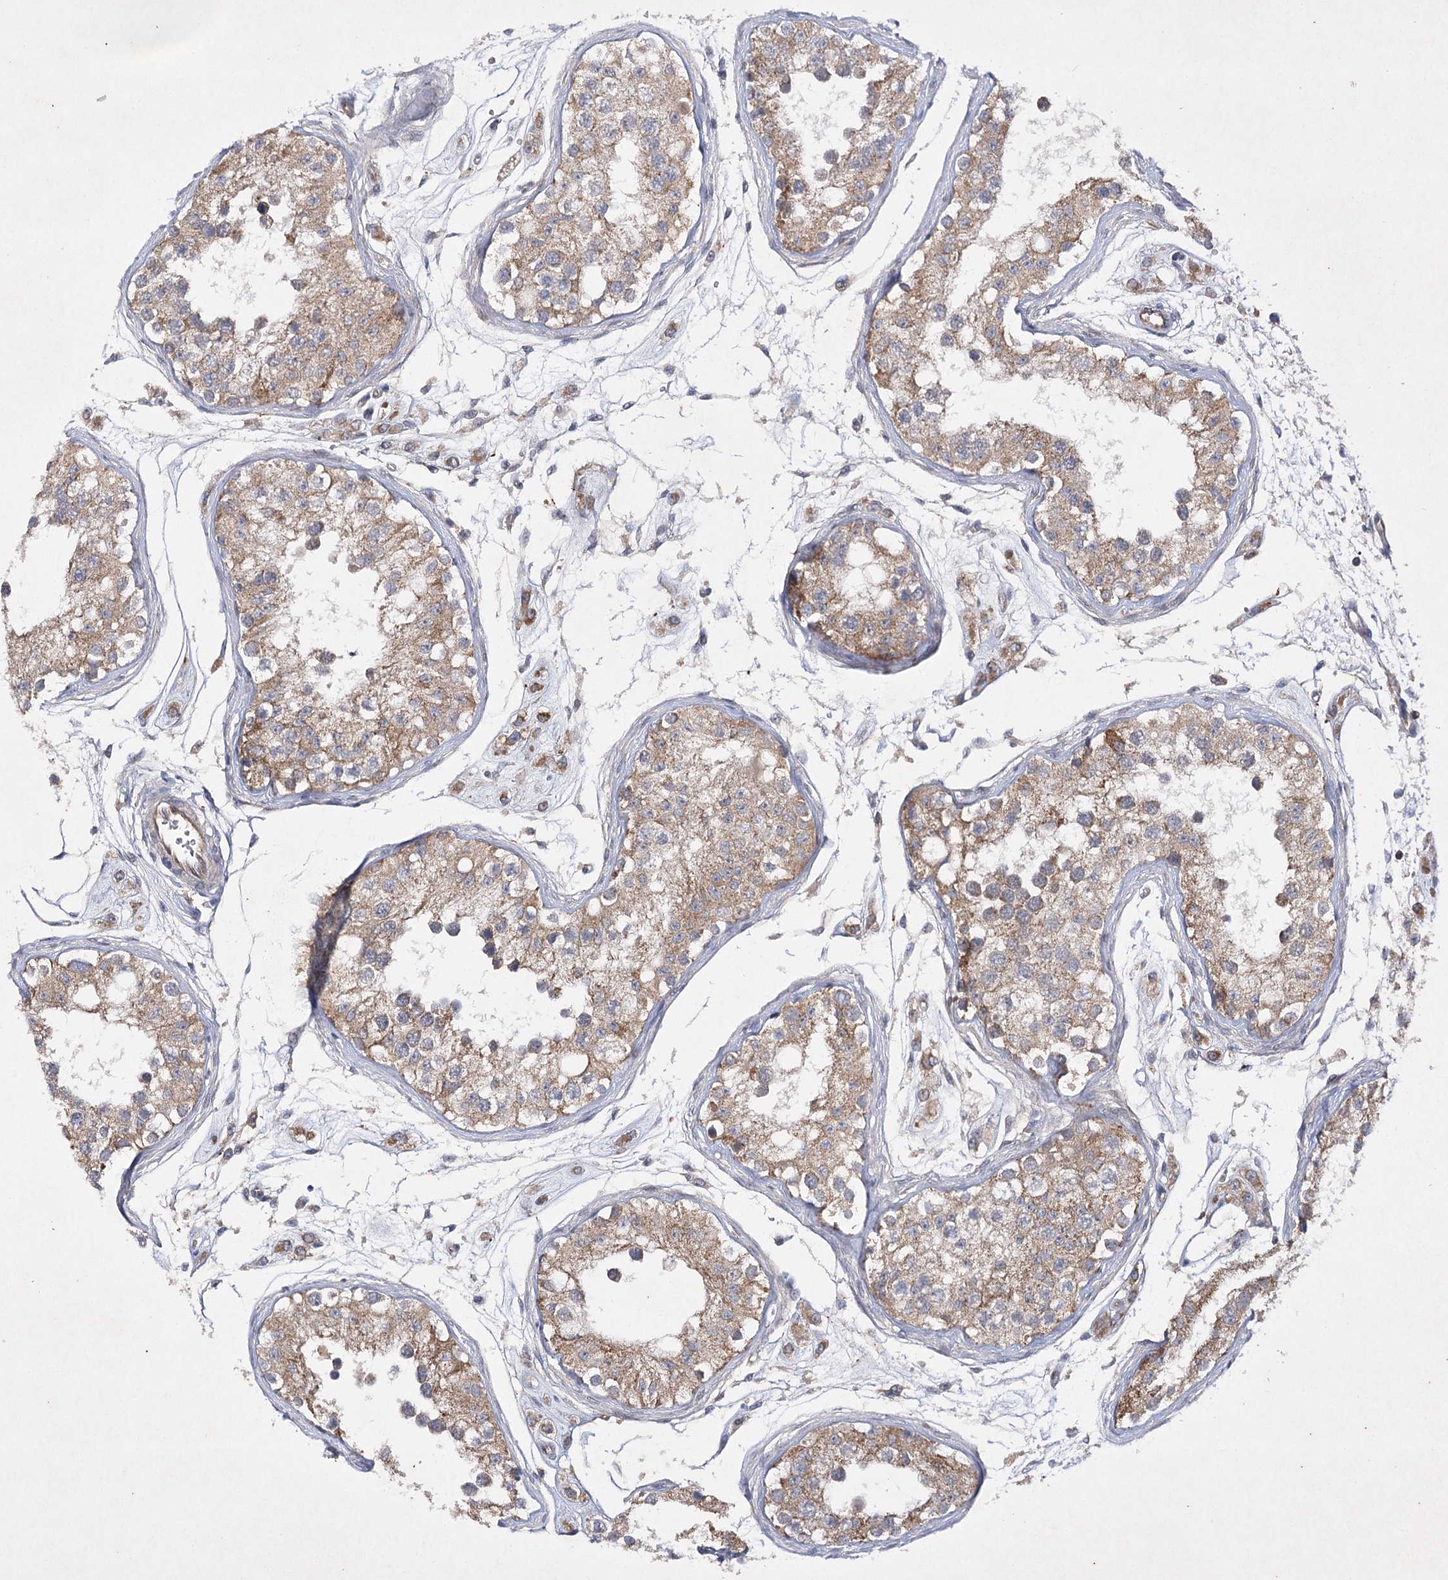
{"staining": {"intensity": "moderate", "quantity": ">75%", "location": "cytoplasmic/membranous"}, "tissue": "testis", "cell_type": "Cells in seminiferous ducts", "image_type": "normal", "snomed": [{"axis": "morphology", "description": "Normal tissue, NOS"}, {"axis": "morphology", "description": "Adenocarcinoma, metastatic, NOS"}, {"axis": "topography", "description": "Testis"}], "caption": "Testis was stained to show a protein in brown. There is medium levels of moderate cytoplasmic/membranous expression in about >75% of cells in seminiferous ducts. (Stains: DAB in brown, nuclei in blue, Microscopy: brightfield microscopy at high magnification).", "gene": "BCR", "patient": {"sex": "male", "age": 26}}